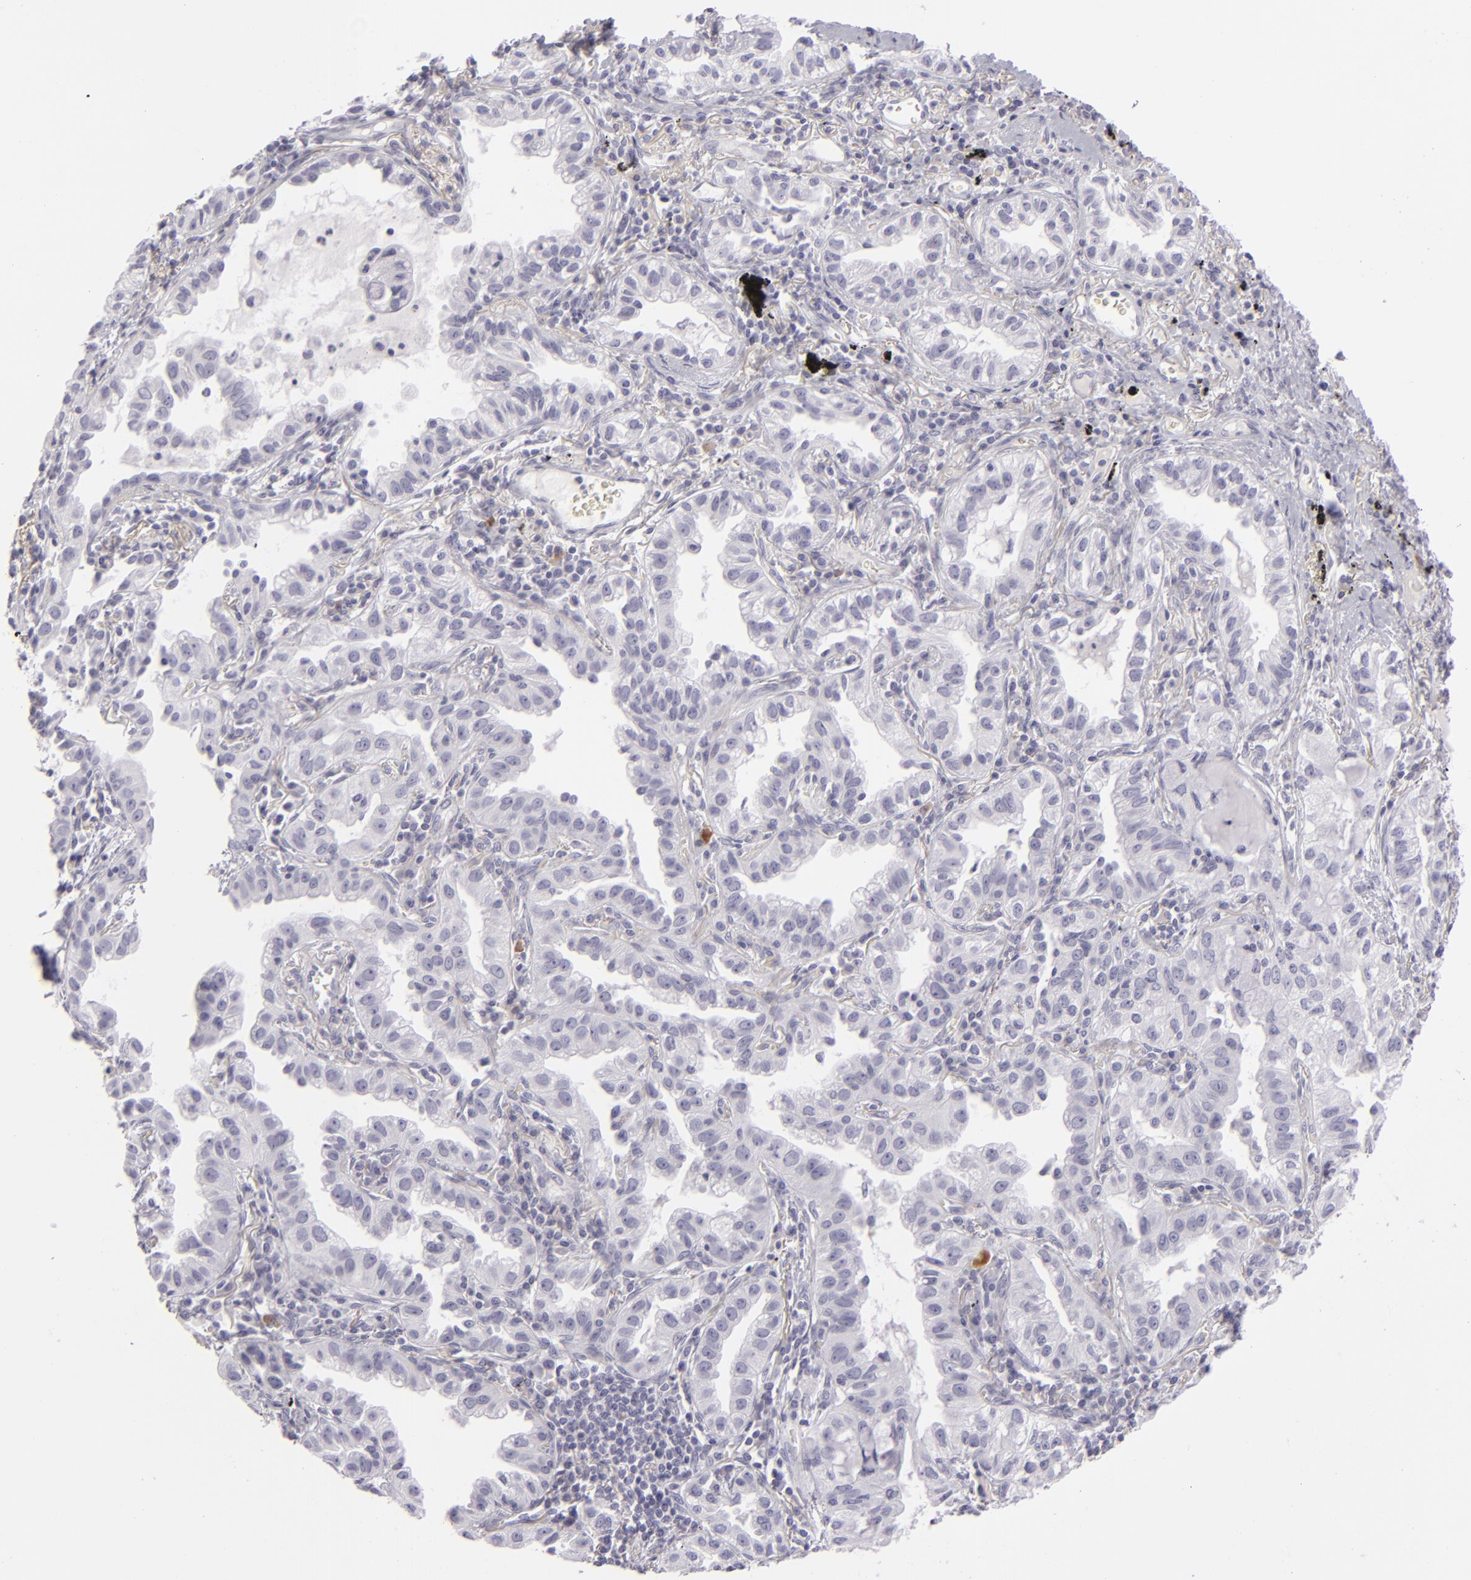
{"staining": {"intensity": "negative", "quantity": "none", "location": "none"}, "tissue": "lung cancer", "cell_type": "Tumor cells", "image_type": "cancer", "snomed": [{"axis": "morphology", "description": "Adenocarcinoma, NOS"}, {"axis": "topography", "description": "Lung"}], "caption": "This is an immunohistochemistry (IHC) image of human lung cancer. There is no expression in tumor cells.", "gene": "CDX2", "patient": {"sex": "female", "age": 50}}